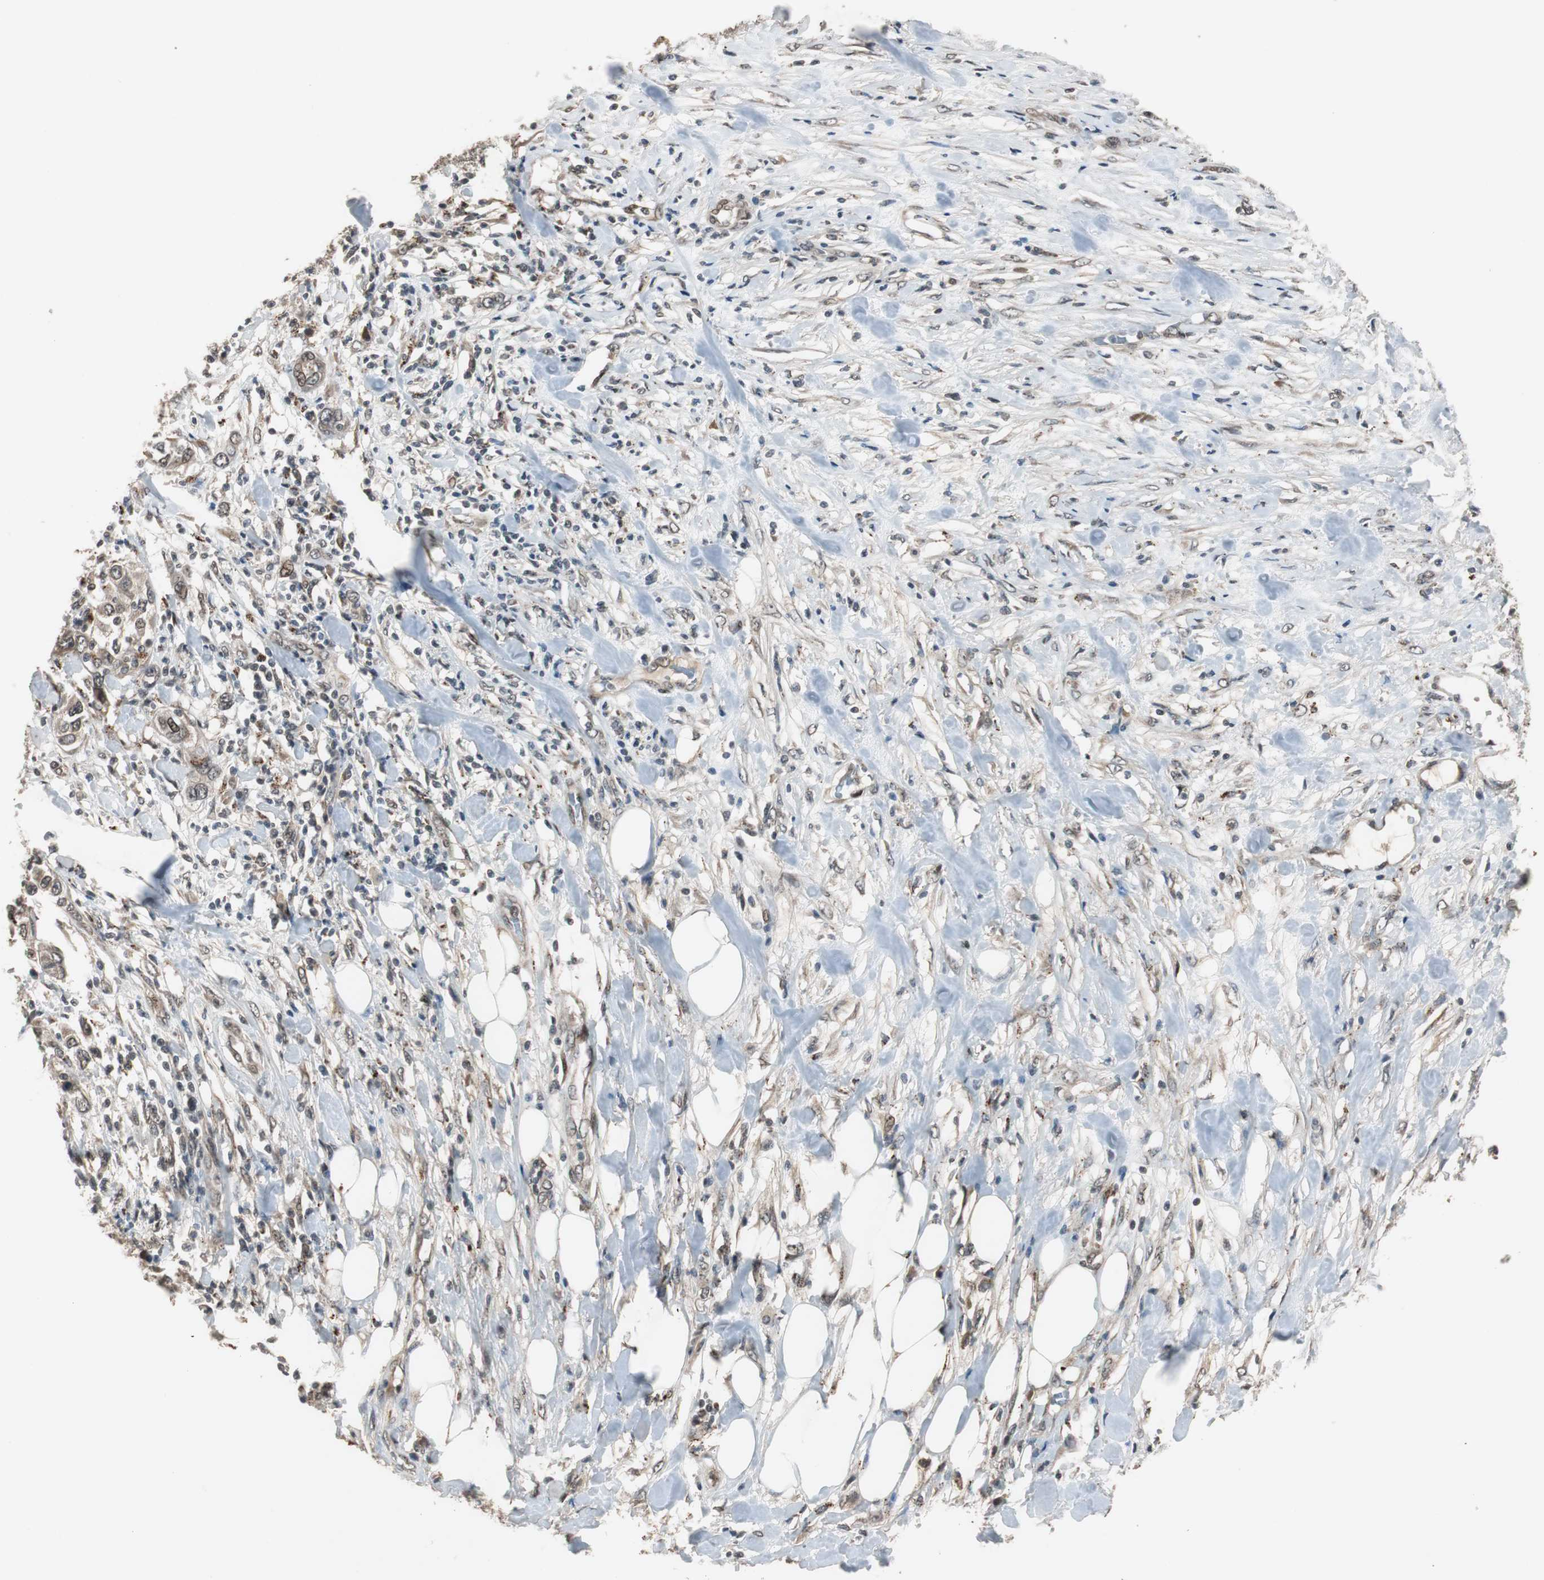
{"staining": {"intensity": "weak", "quantity": "25%-75%", "location": "cytoplasmic/membranous,nuclear"}, "tissue": "urothelial cancer", "cell_type": "Tumor cells", "image_type": "cancer", "snomed": [{"axis": "morphology", "description": "Urothelial carcinoma, High grade"}, {"axis": "topography", "description": "Urinary bladder"}], "caption": "Immunohistochemical staining of urothelial cancer exhibits low levels of weak cytoplasmic/membranous and nuclear positivity in about 25%-75% of tumor cells.", "gene": "BOLA1", "patient": {"sex": "female", "age": 80}}